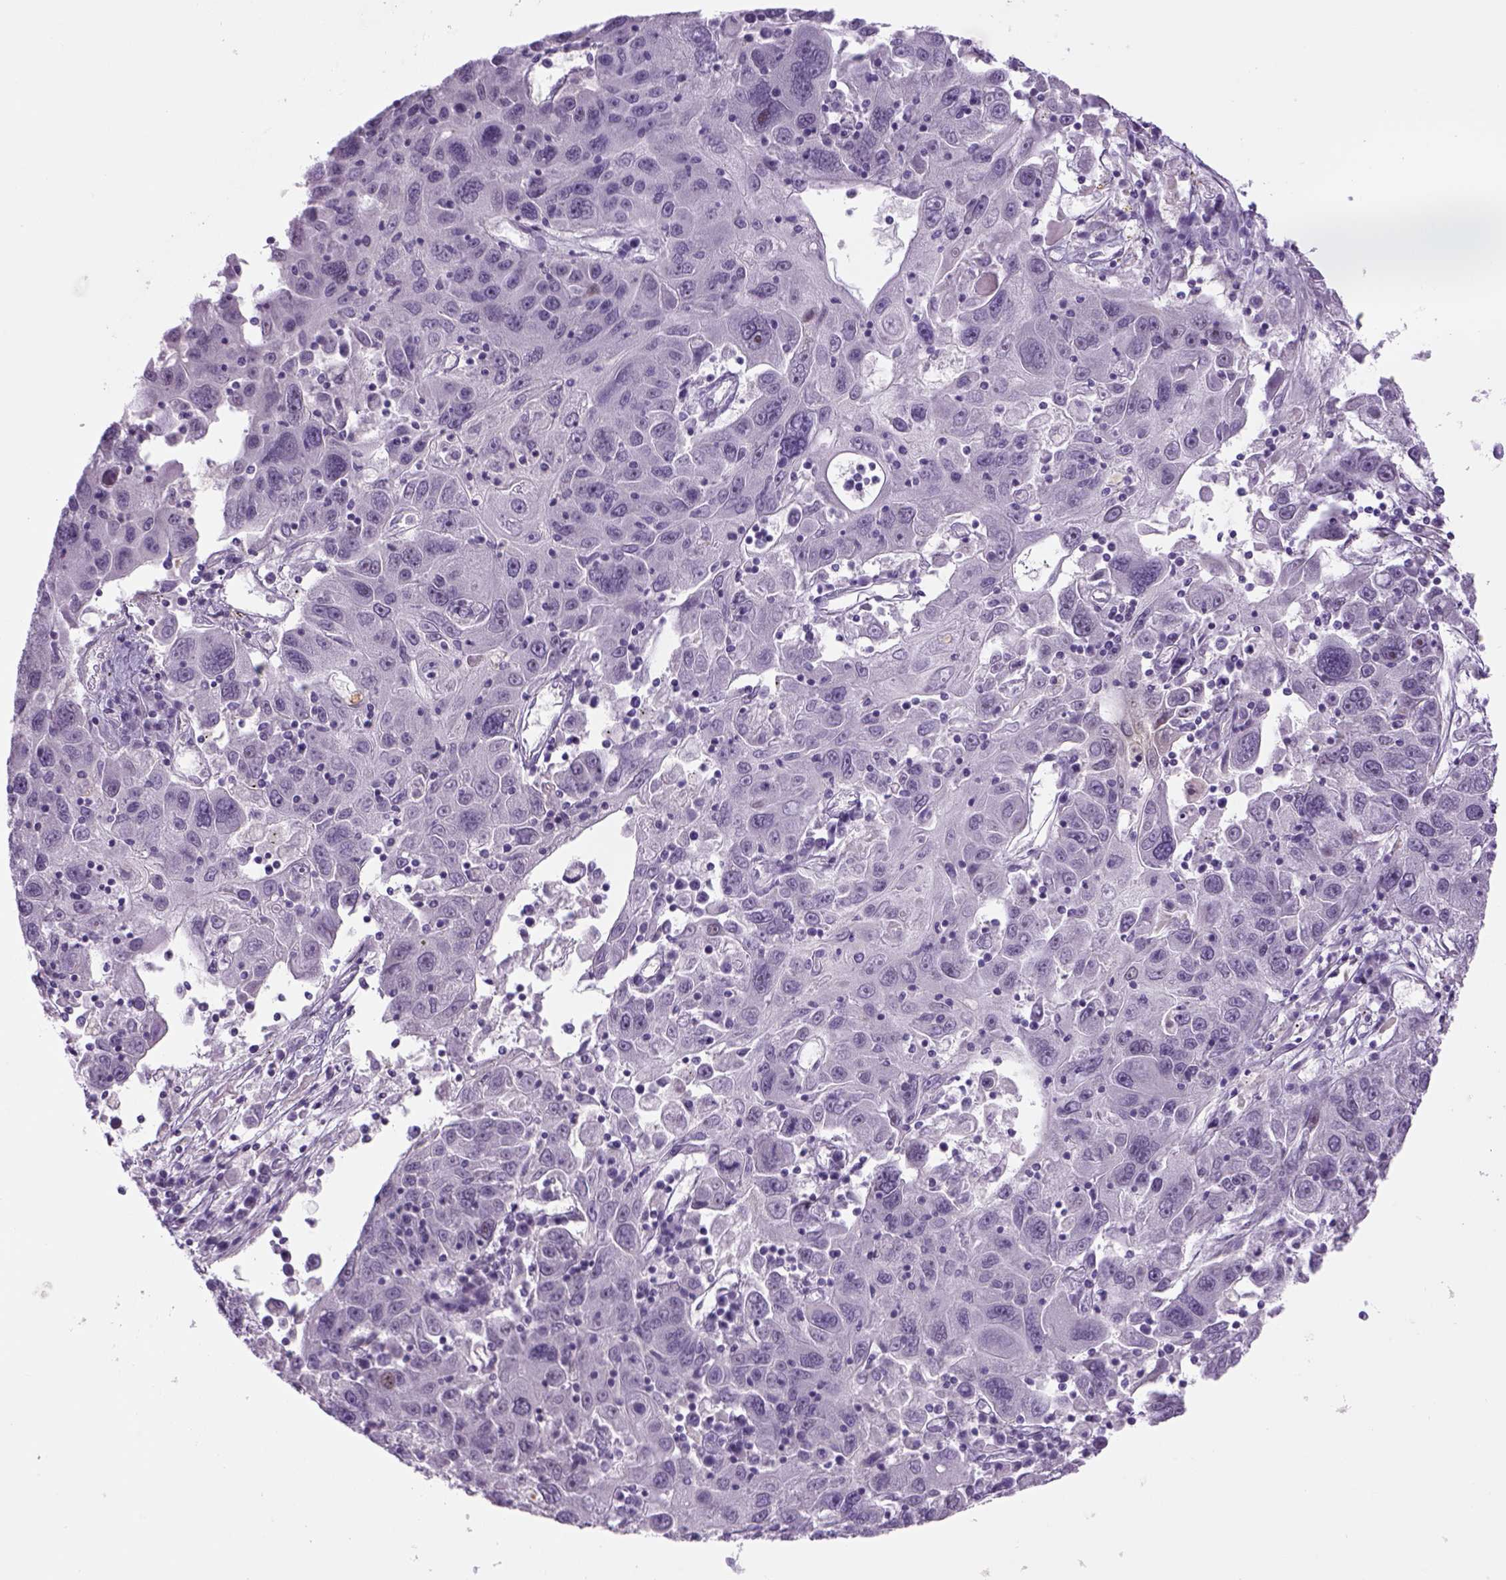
{"staining": {"intensity": "negative", "quantity": "none", "location": "none"}, "tissue": "stomach cancer", "cell_type": "Tumor cells", "image_type": "cancer", "snomed": [{"axis": "morphology", "description": "Adenocarcinoma, NOS"}, {"axis": "topography", "description": "Stomach"}], "caption": "Immunohistochemical staining of stomach cancer (adenocarcinoma) shows no significant expression in tumor cells.", "gene": "DBH", "patient": {"sex": "male", "age": 56}}